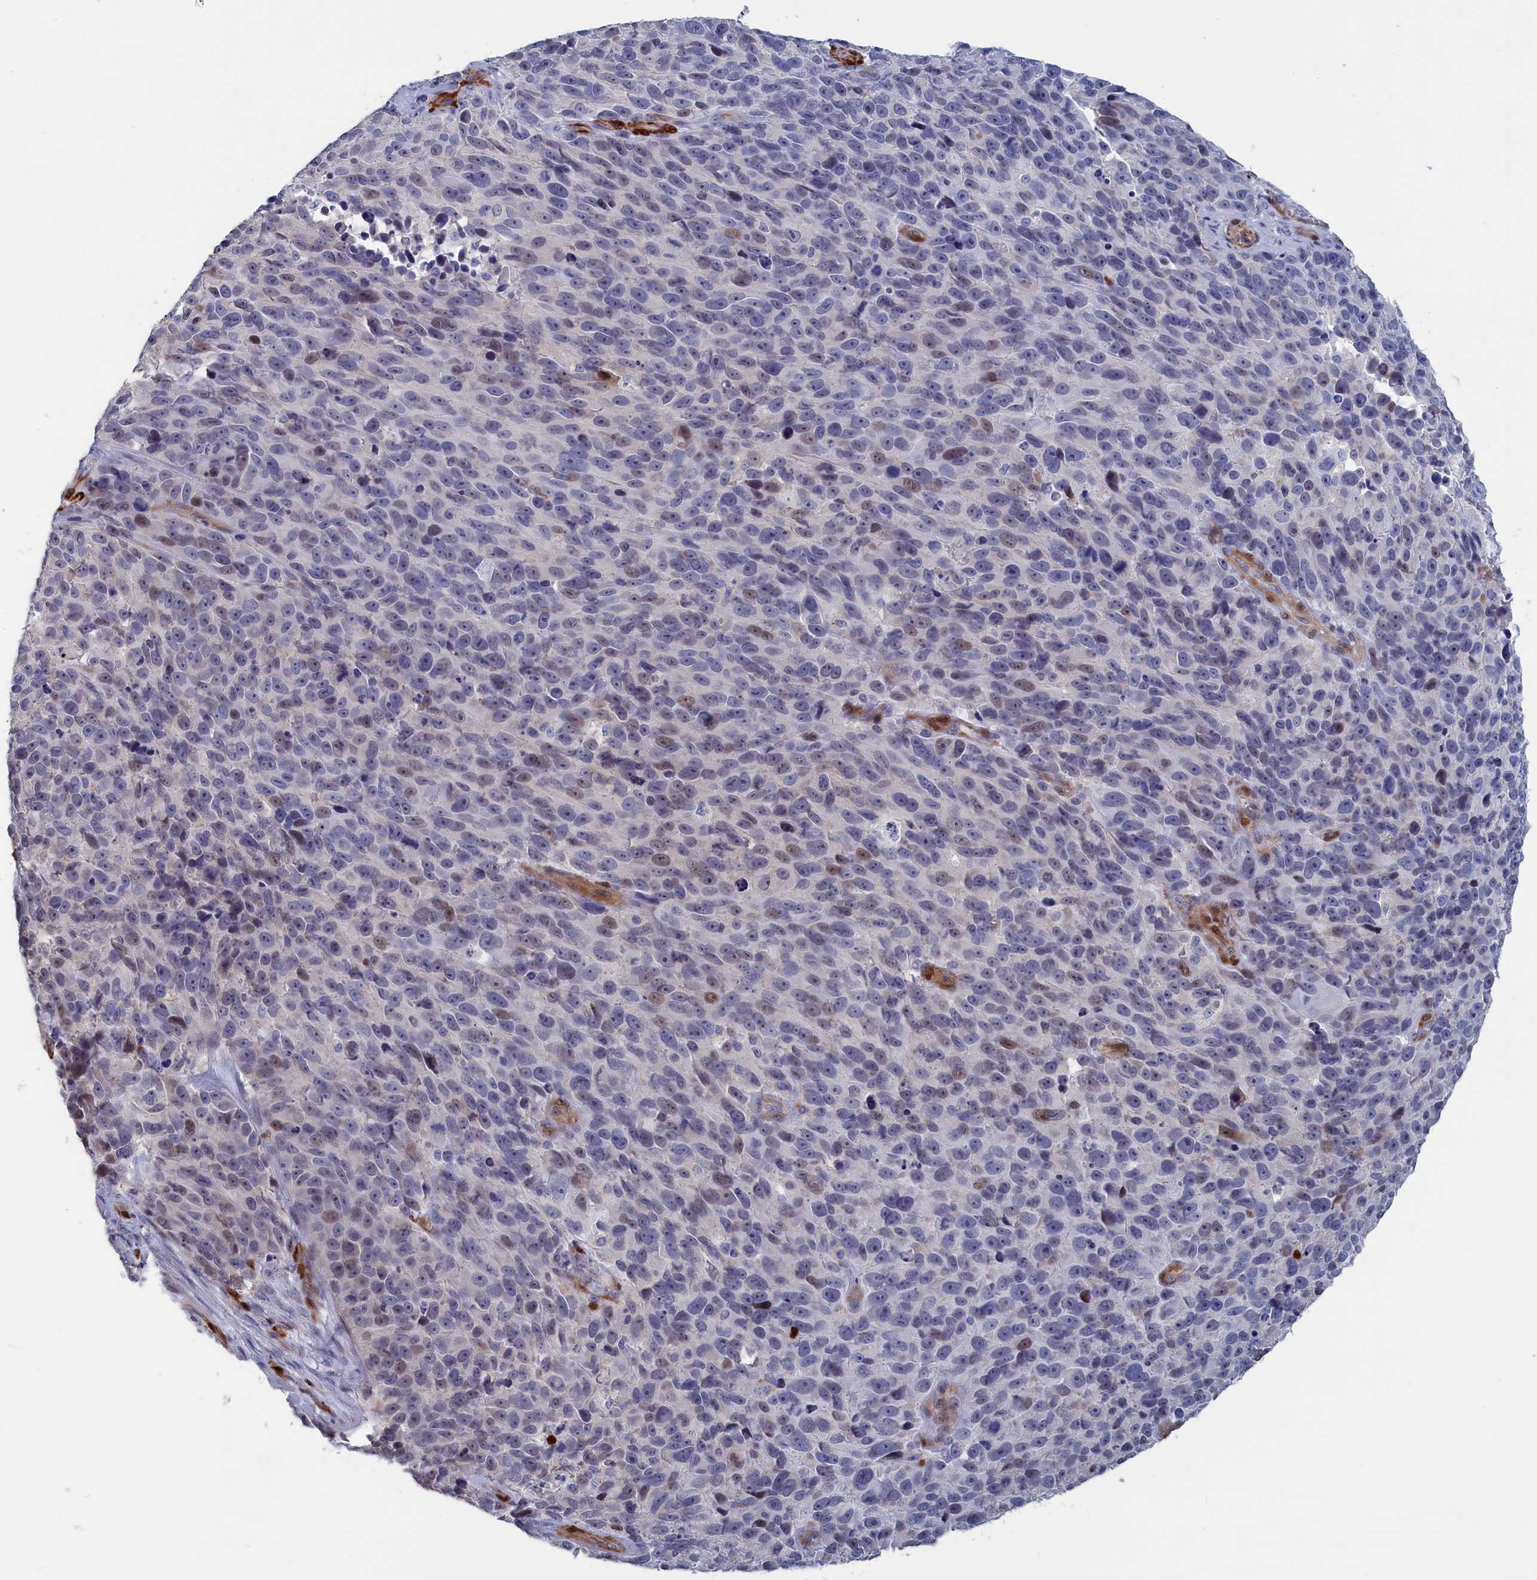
{"staining": {"intensity": "weak", "quantity": "<25%", "location": "nuclear"}, "tissue": "melanoma", "cell_type": "Tumor cells", "image_type": "cancer", "snomed": [{"axis": "morphology", "description": "Malignant melanoma, NOS"}, {"axis": "topography", "description": "Skin"}], "caption": "Immunohistochemical staining of human melanoma demonstrates no significant staining in tumor cells. Brightfield microscopy of immunohistochemistry (IHC) stained with DAB (3,3'-diaminobenzidine) (brown) and hematoxylin (blue), captured at high magnification.", "gene": "CRIP1", "patient": {"sex": "male", "age": 84}}